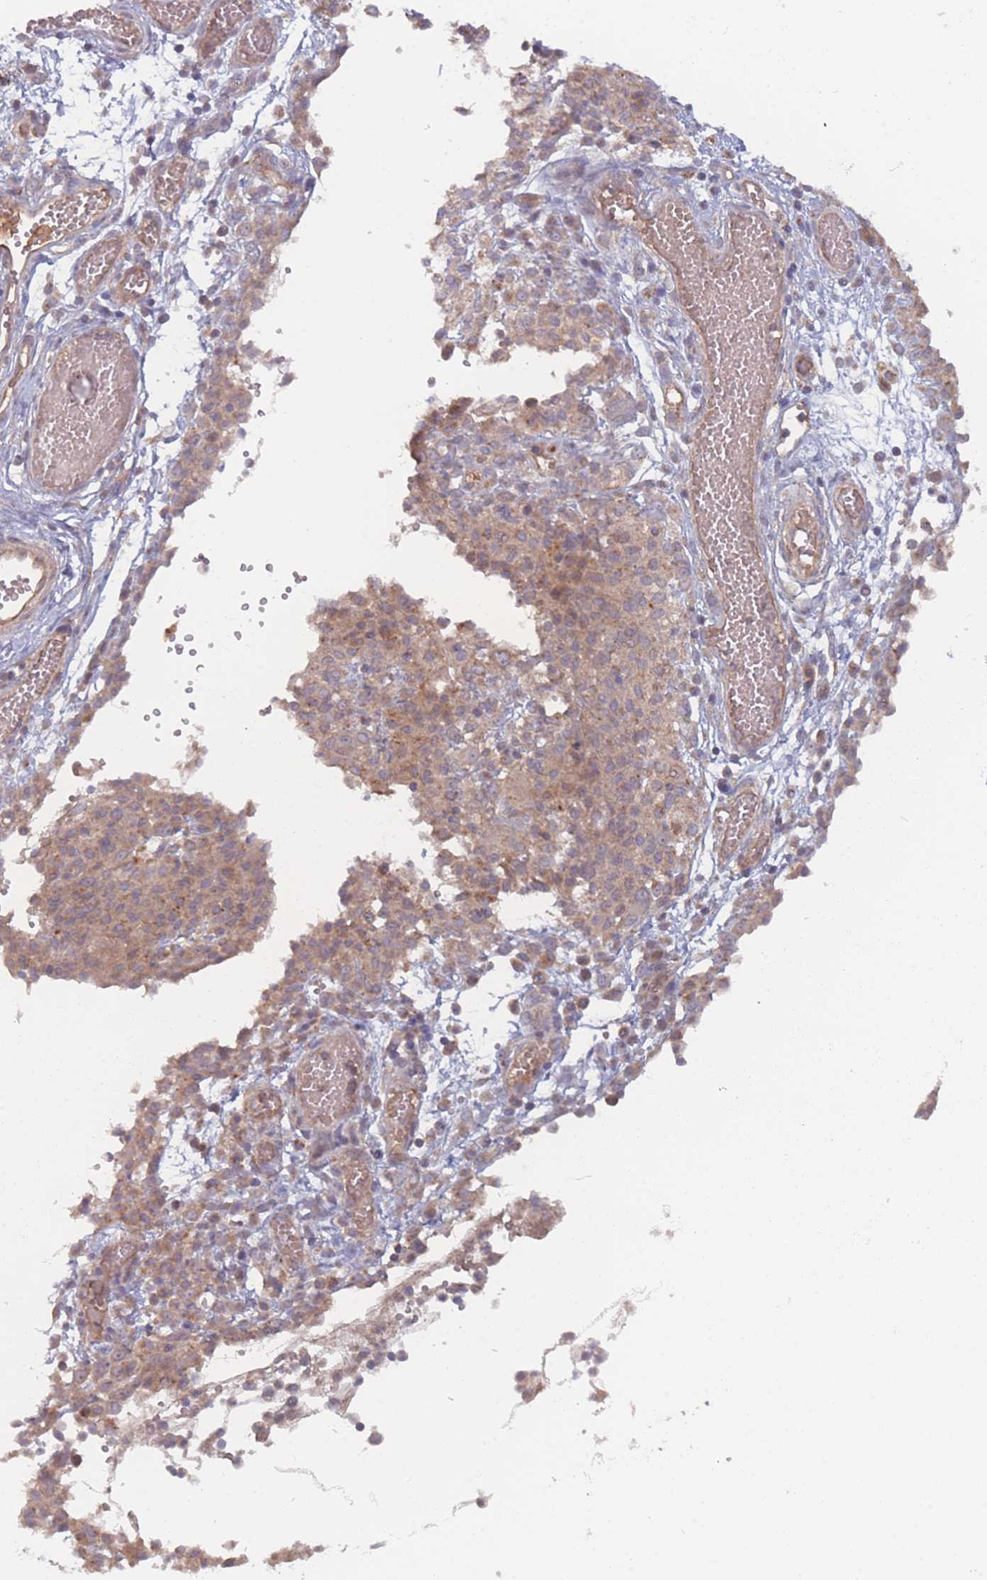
{"staining": {"intensity": "weak", "quantity": ">75%", "location": "cytoplasmic/membranous"}, "tissue": "ovarian cancer", "cell_type": "Tumor cells", "image_type": "cancer", "snomed": [{"axis": "morphology", "description": "Carcinoma, endometroid"}, {"axis": "topography", "description": "Ovary"}], "caption": "Protein analysis of ovarian endometroid carcinoma tissue exhibits weak cytoplasmic/membranous staining in about >75% of tumor cells. Immunohistochemistry stains the protein in brown and the nuclei are stained blue.", "gene": "ATP5MG", "patient": {"sex": "female", "age": 42}}